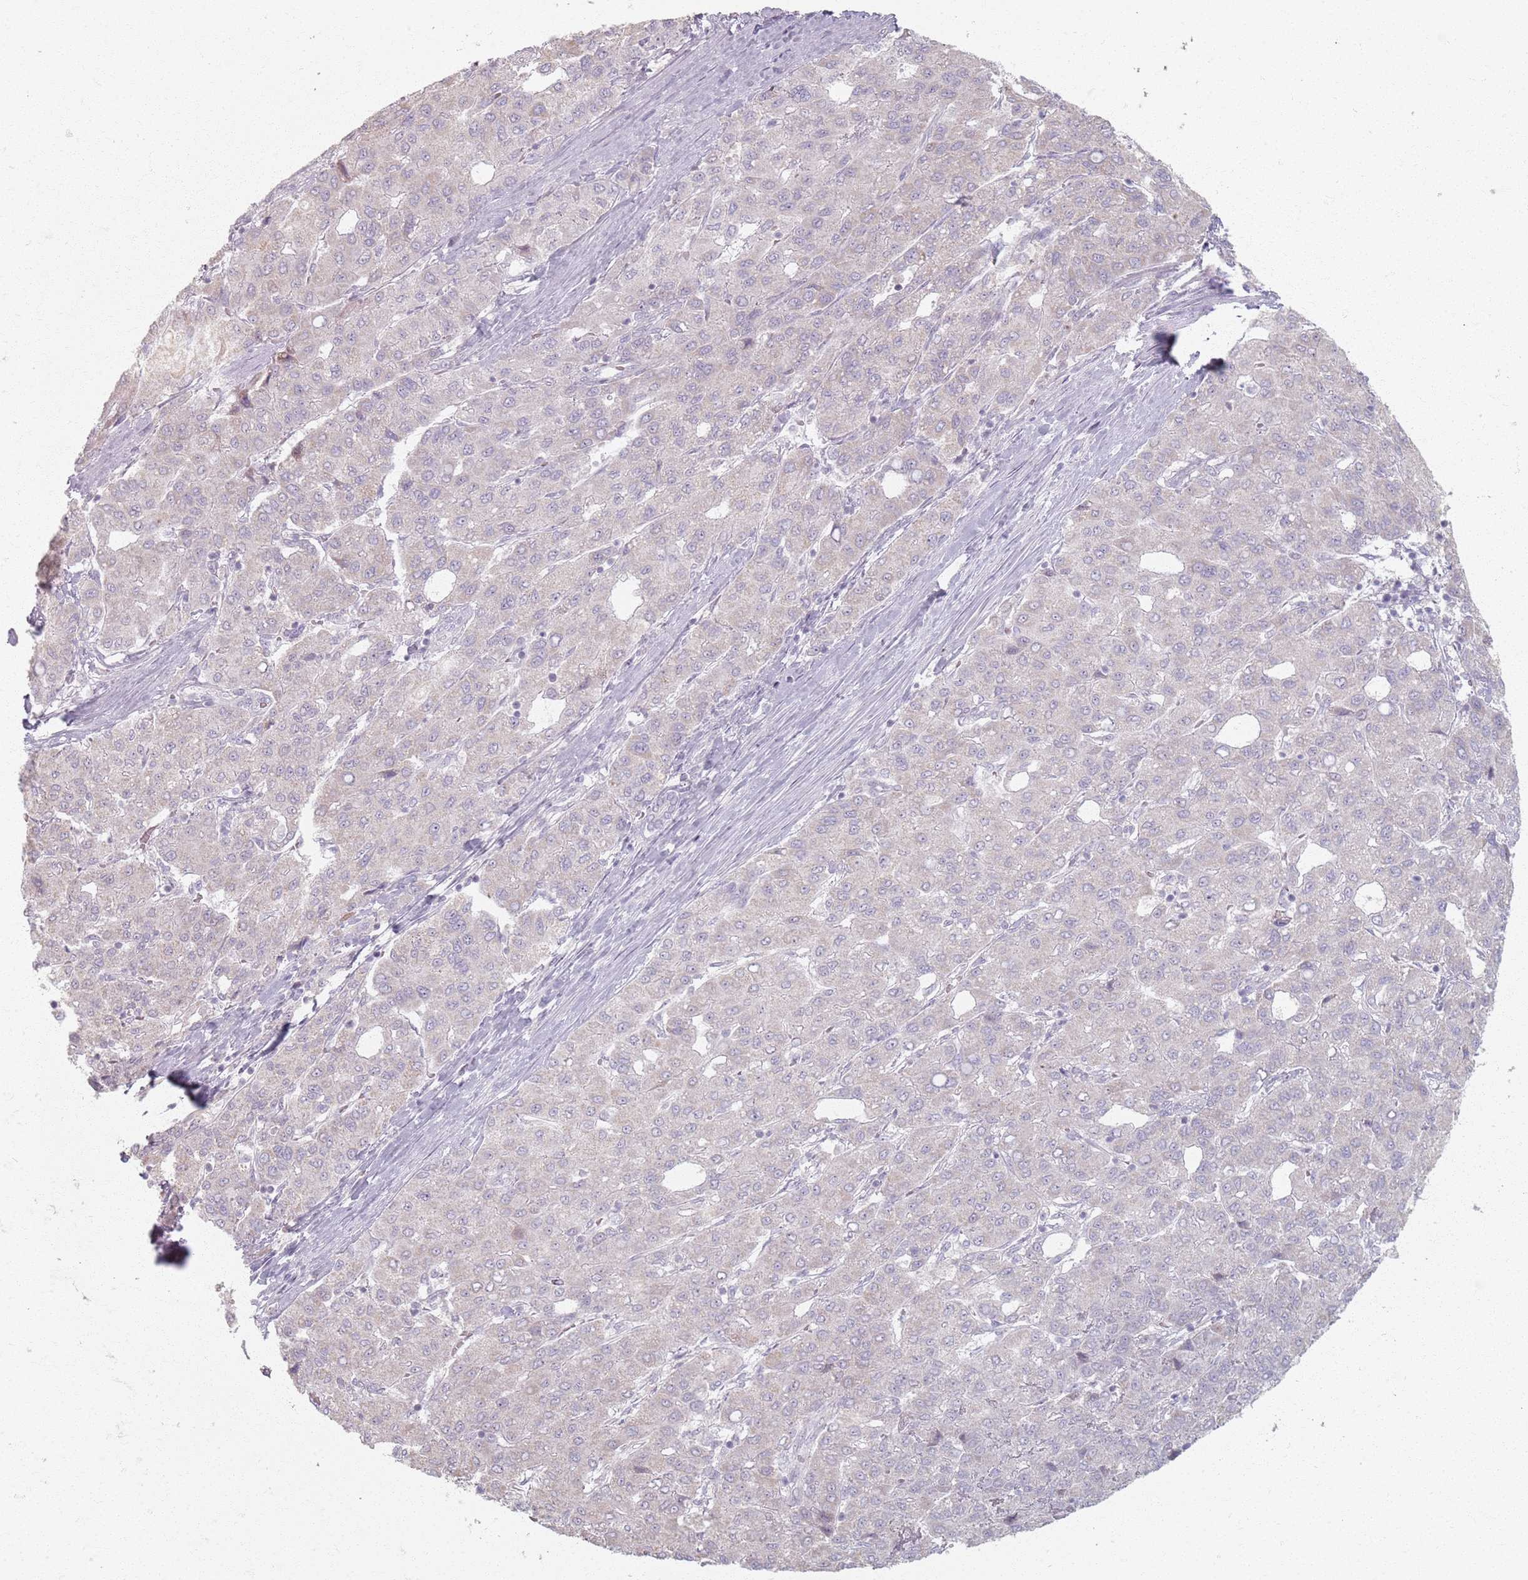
{"staining": {"intensity": "negative", "quantity": "none", "location": "none"}, "tissue": "liver cancer", "cell_type": "Tumor cells", "image_type": "cancer", "snomed": [{"axis": "morphology", "description": "Carcinoma, Hepatocellular, NOS"}, {"axis": "topography", "description": "Liver"}], "caption": "Immunohistochemical staining of human hepatocellular carcinoma (liver) shows no significant staining in tumor cells.", "gene": "PKD2L2", "patient": {"sex": "male", "age": 65}}